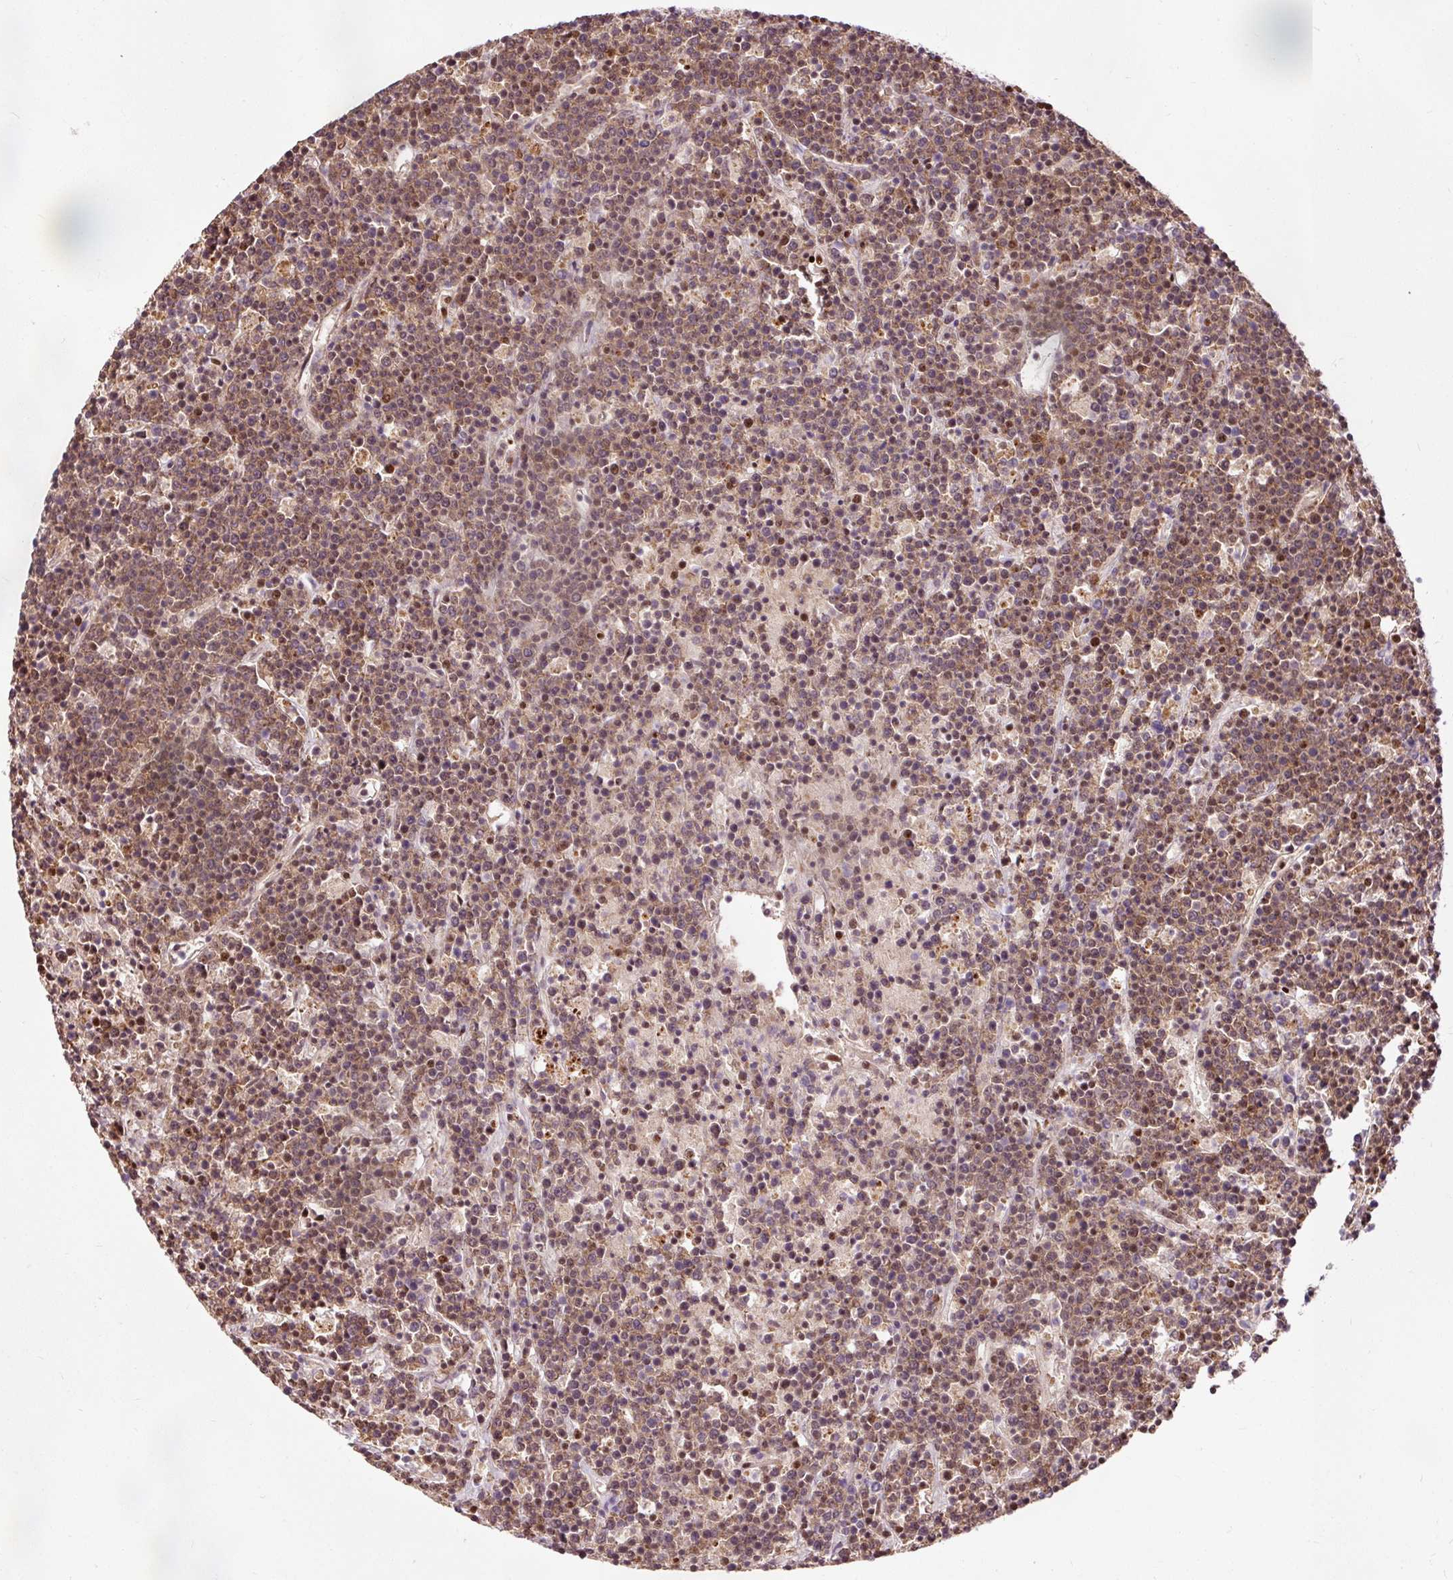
{"staining": {"intensity": "strong", "quantity": "25%-75%", "location": "nuclear"}, "tissue": "lymphoma", "cell_type": "Tumor cells", "image_type": "cancer", "snomed": [{"axis": "morphology", "description": "Malignant lymphoma, non-Hodgkin's type, High grade"}, {"axis": "topography", "description": "Ovary"}], "caption": "A photomicrograph of lymphoma stained for a protein reveals strong nuclear brown staining in tumor cells.", "gene": "ZBTB44", "patient": {"sex": "female", "age": 56}}